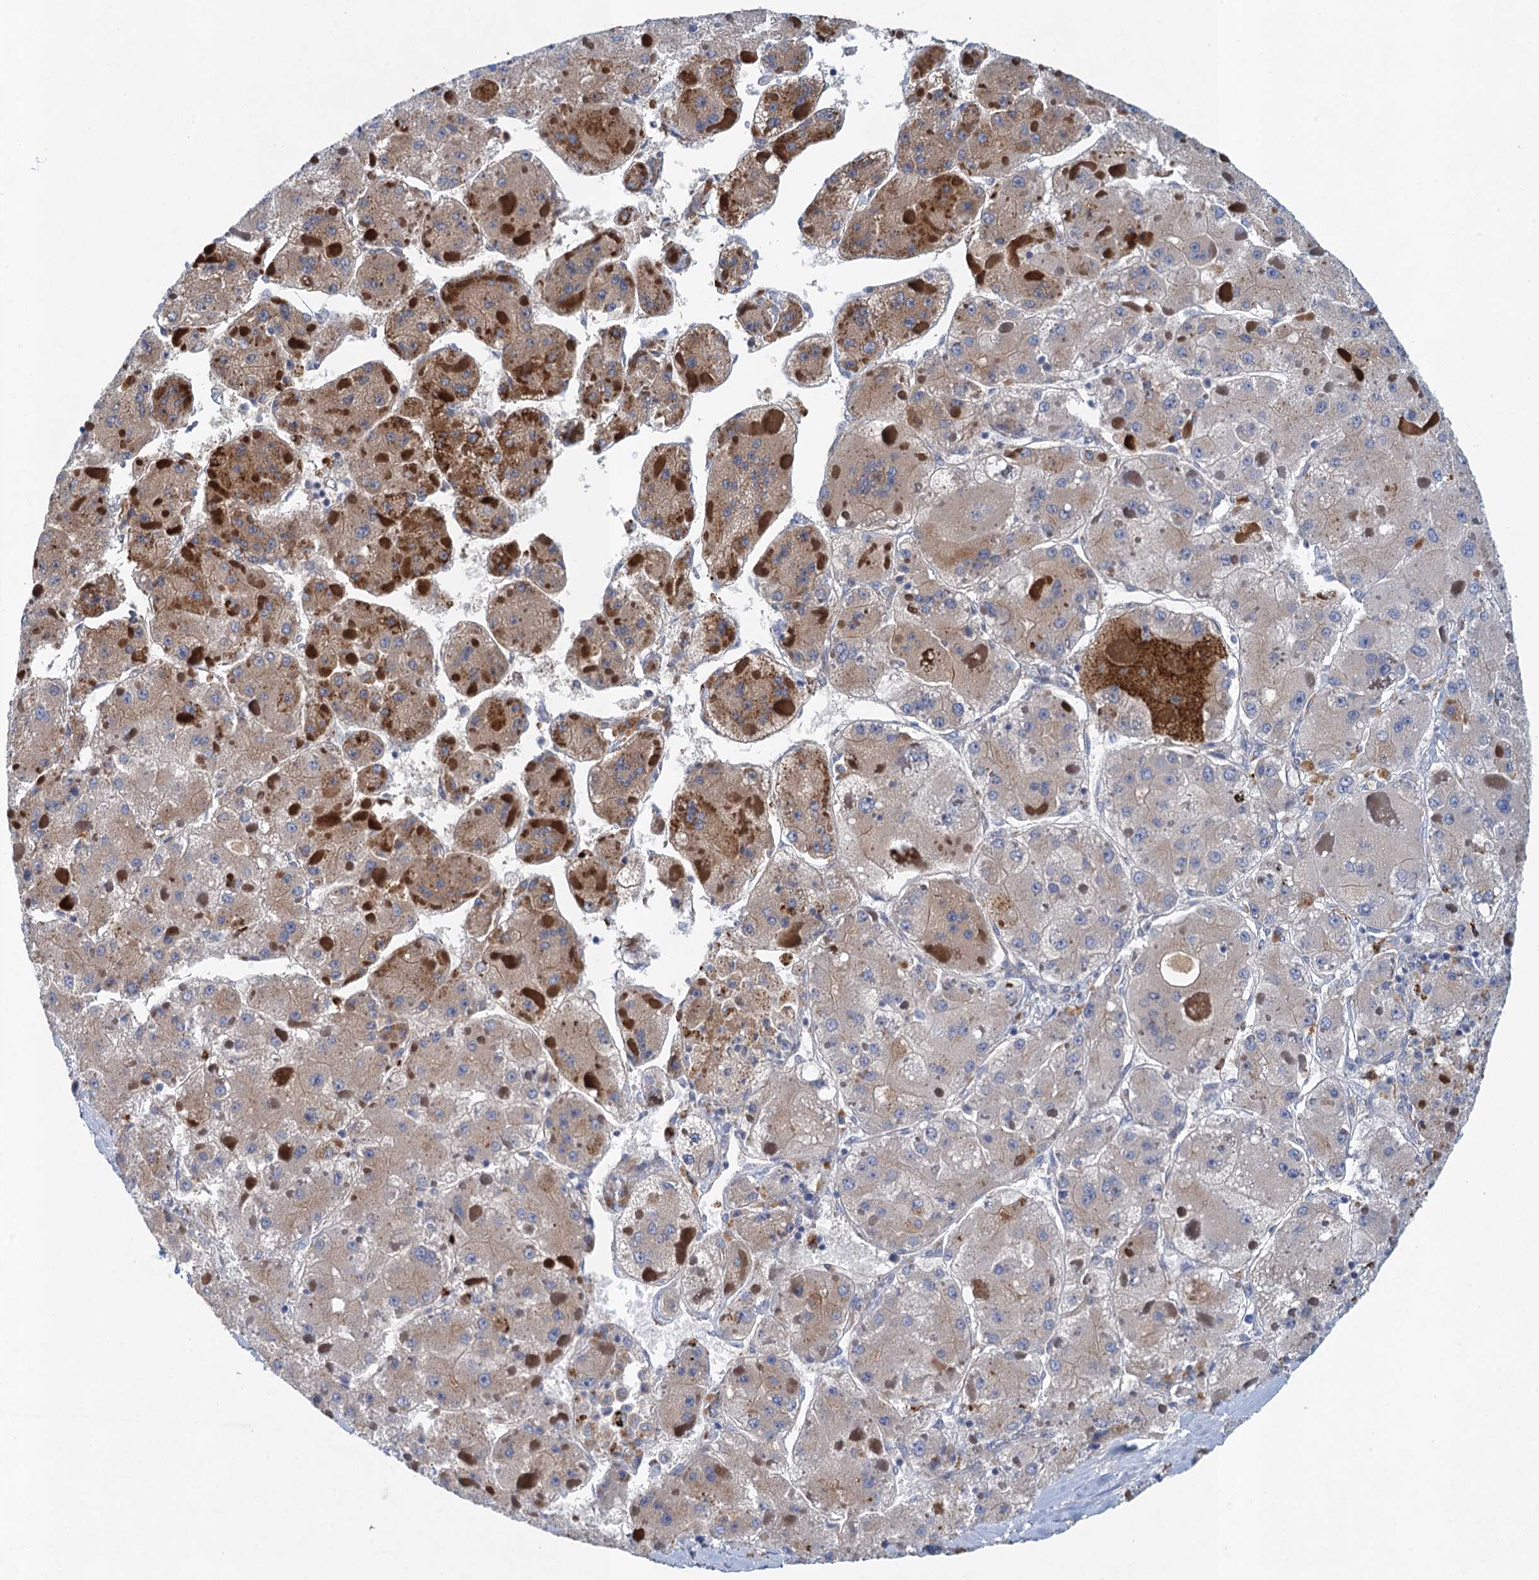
{"staining": {"intensity": "moderate", "quantity": "<25%", "location": "cytoplasmic/membranous"}, "tissue": "liver cancer", "cell_type": "Tumor cells", "image_type": "cancer", "snomed": [{"axis": "morphology", "description": "Carcinoma, Hepatocellular, NOS"}, {"axis": "topography", "description": "Liver"}], "caption": "A micrograph of human liver hepatocellular carcinoma stained for a protein shows moderate cytoplasmic/membranous brown staining in tumor cells. (IHC, brightfield microscopy, high magnification).", "gene": "TPCN1", "patient": {"sex": "female", "age": 73}}